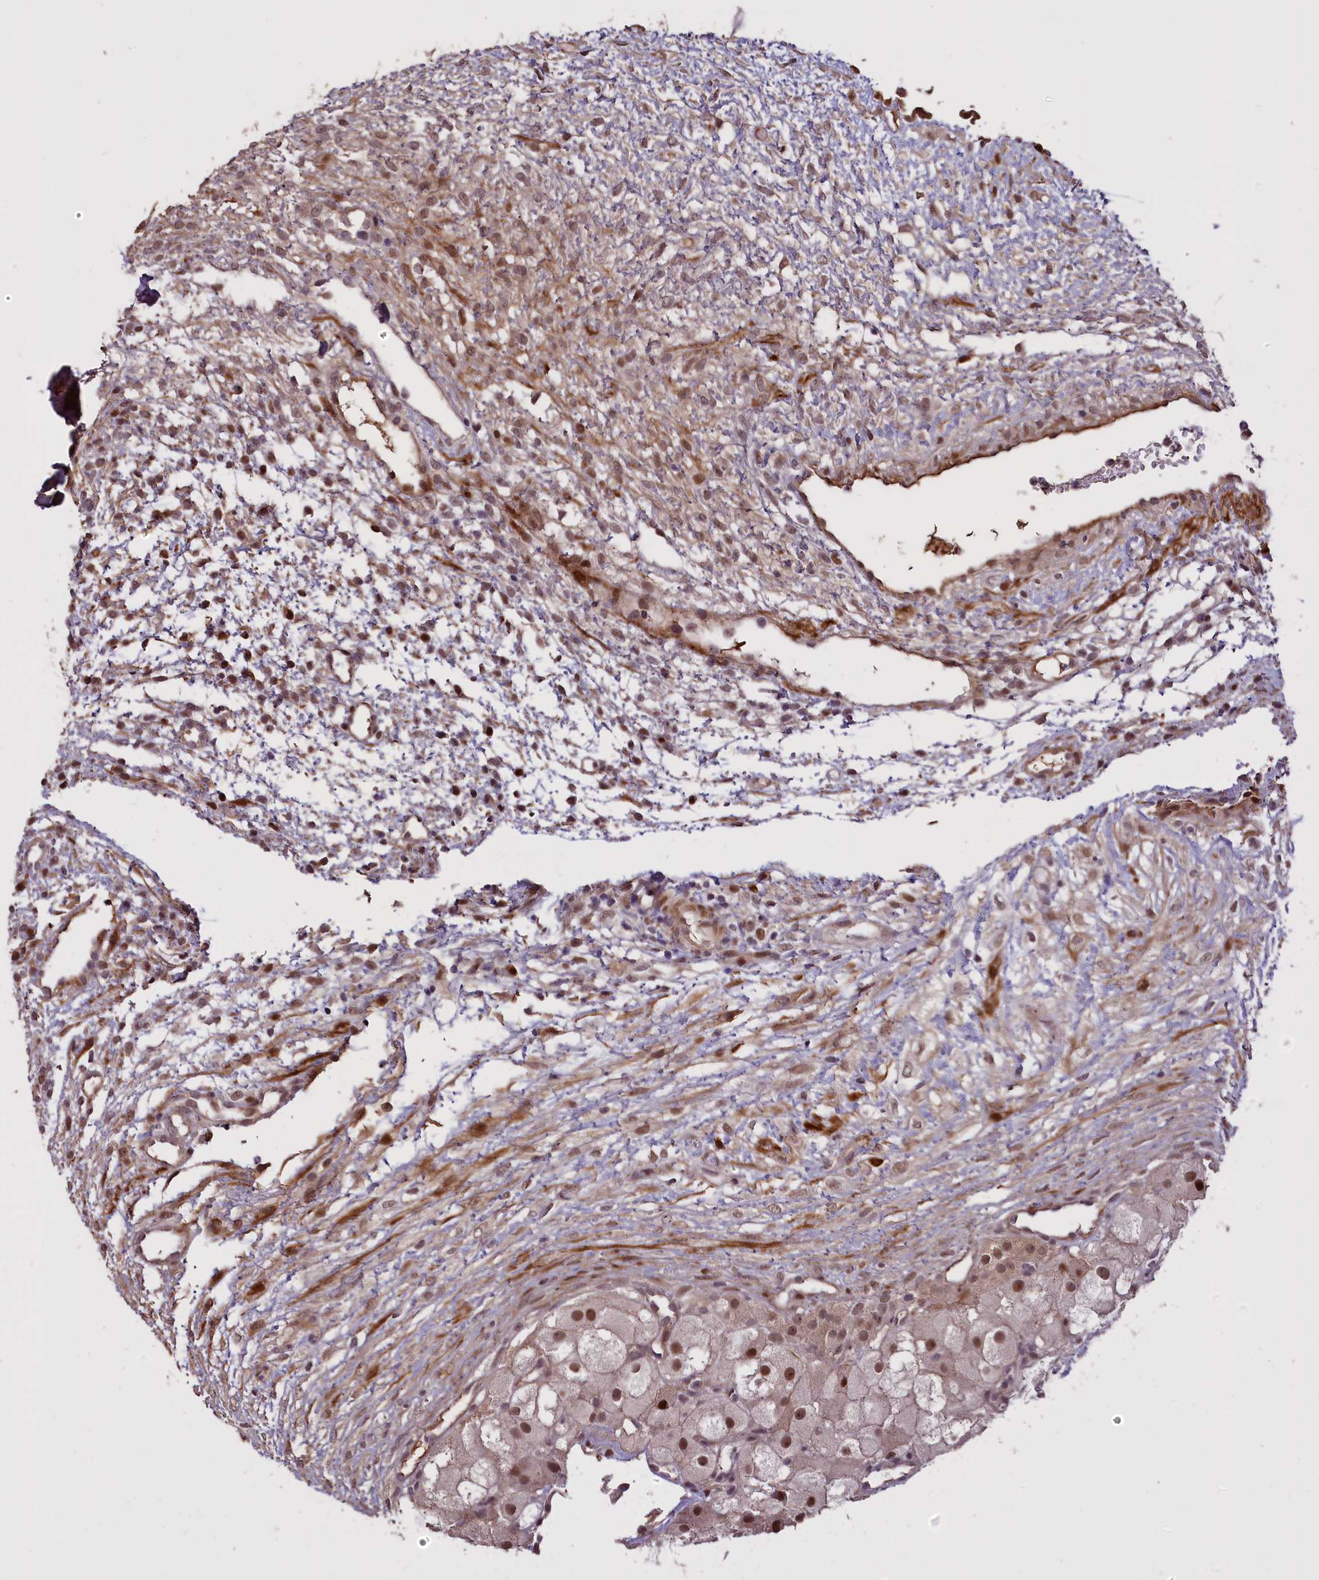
{"staining": {"intensity": "moderate", "quantity": "<25%", "location": "nuclear"}, "tissue": "ovary", "cell_type": "Ovarian stroma cells", "image_type": "normal", "snomed": [{"axis": "morphology", "description": "Normal tissue, NOS"}, {"axis": "morphology", "description": "Cyst, NOS"}, {"axis": "topography", "description": "Ovary"}], "caption": "A brown stain highlights moderate nuclear staining of a protein in ovarian stroma cells of benign human ovary. The protein of interest is stained brown, and the nuclei are stained in blue (DAB IHC with brightfield microscopy, high magnification).", "gene": "ENHO", "patient": {"sex": "female", "age": 18}}